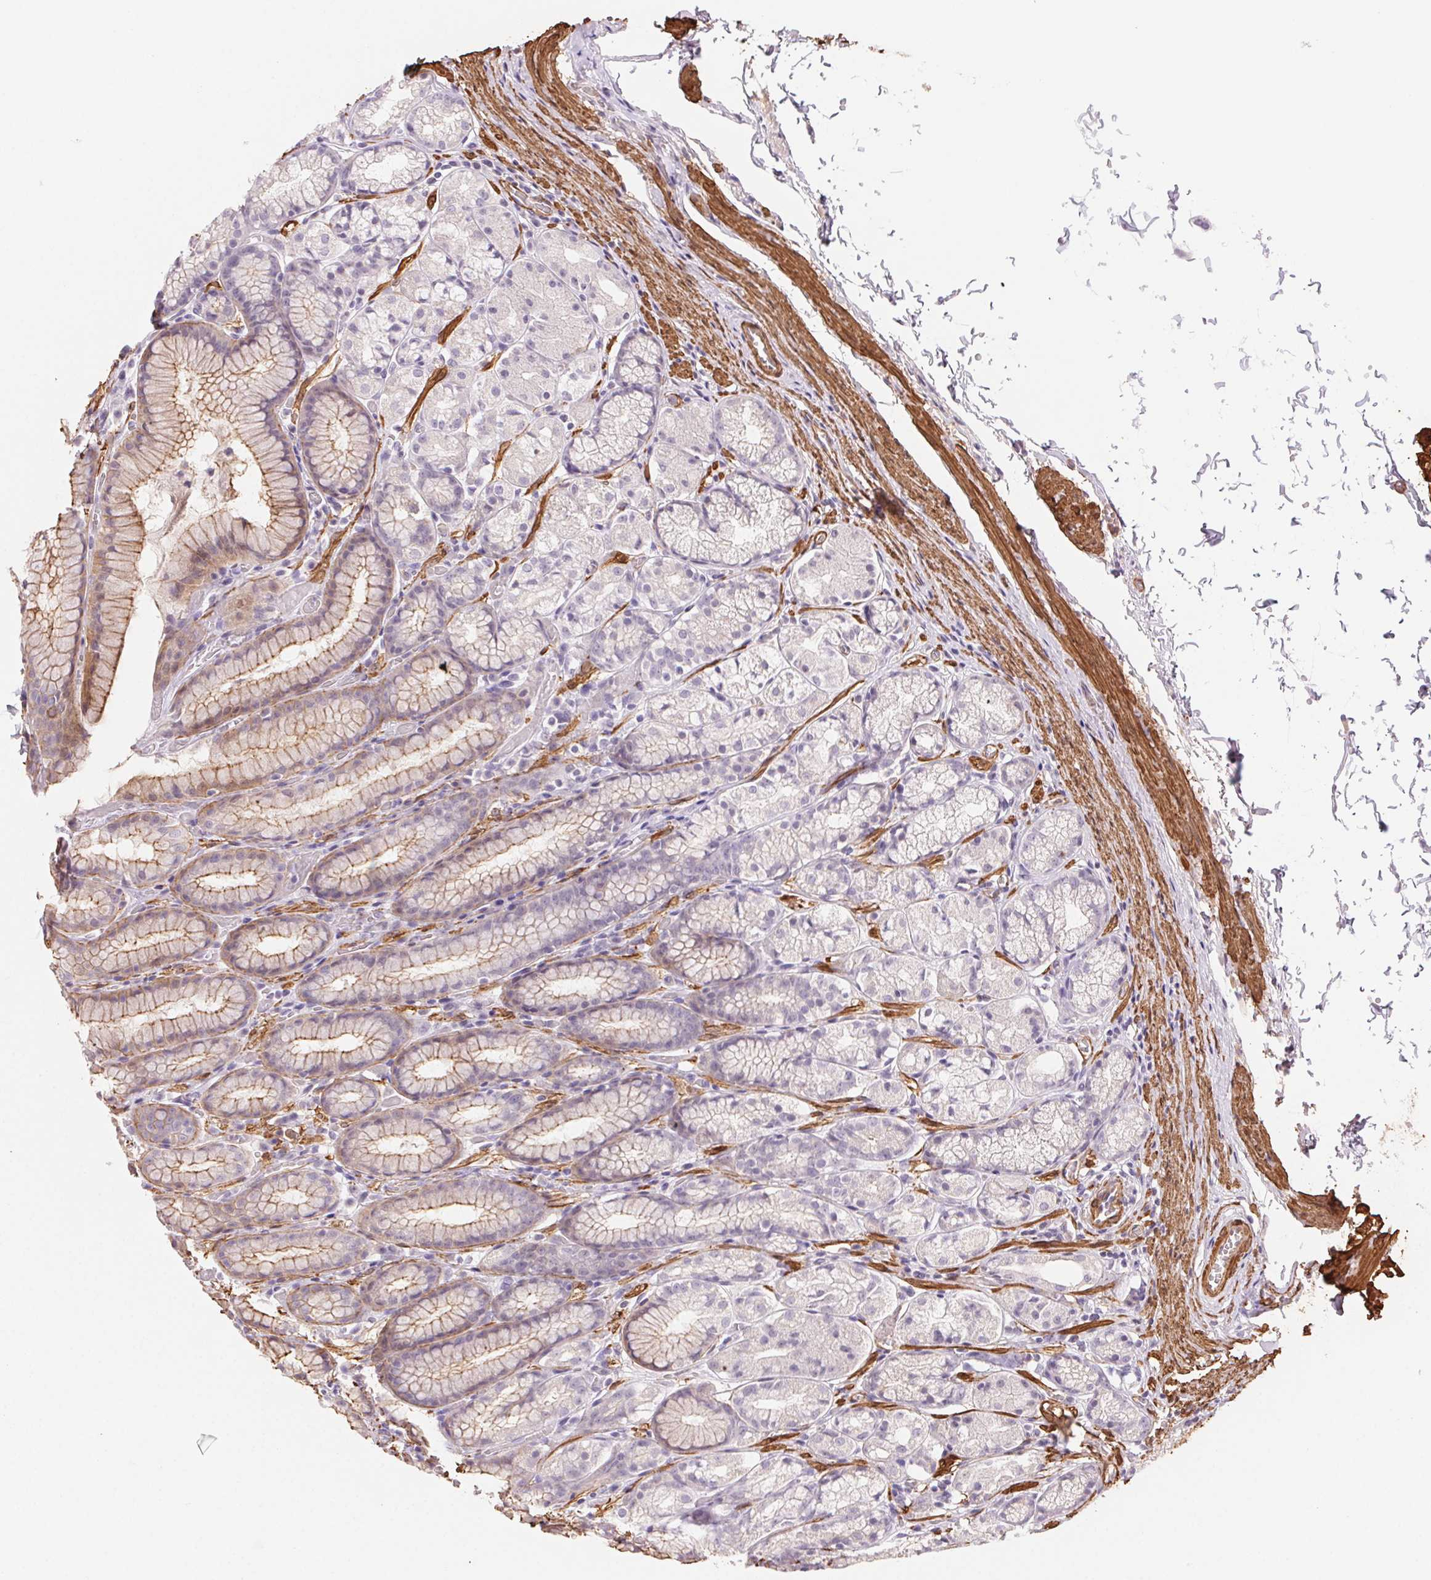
{"staining": {"intensity": "moderate", "quantity": "<25%", "location": "cytoplasmic/membranous"}, "tissue": "stomach", "cell_type": "Glandular cells", "image_type": "normal", "snomed": [{"axis": "morphology", "description": "Normal tissue, NOS"}, {"axis": "topography", "description": "Stomach"}], "caption": "Protein expression analysis of benign stomach exhibits moderate cytoplasmic/membranous positivity in approximately <25% of glandular cells.", "gene": "GPX8", "patient": {"sex": "male", "age": 70}}